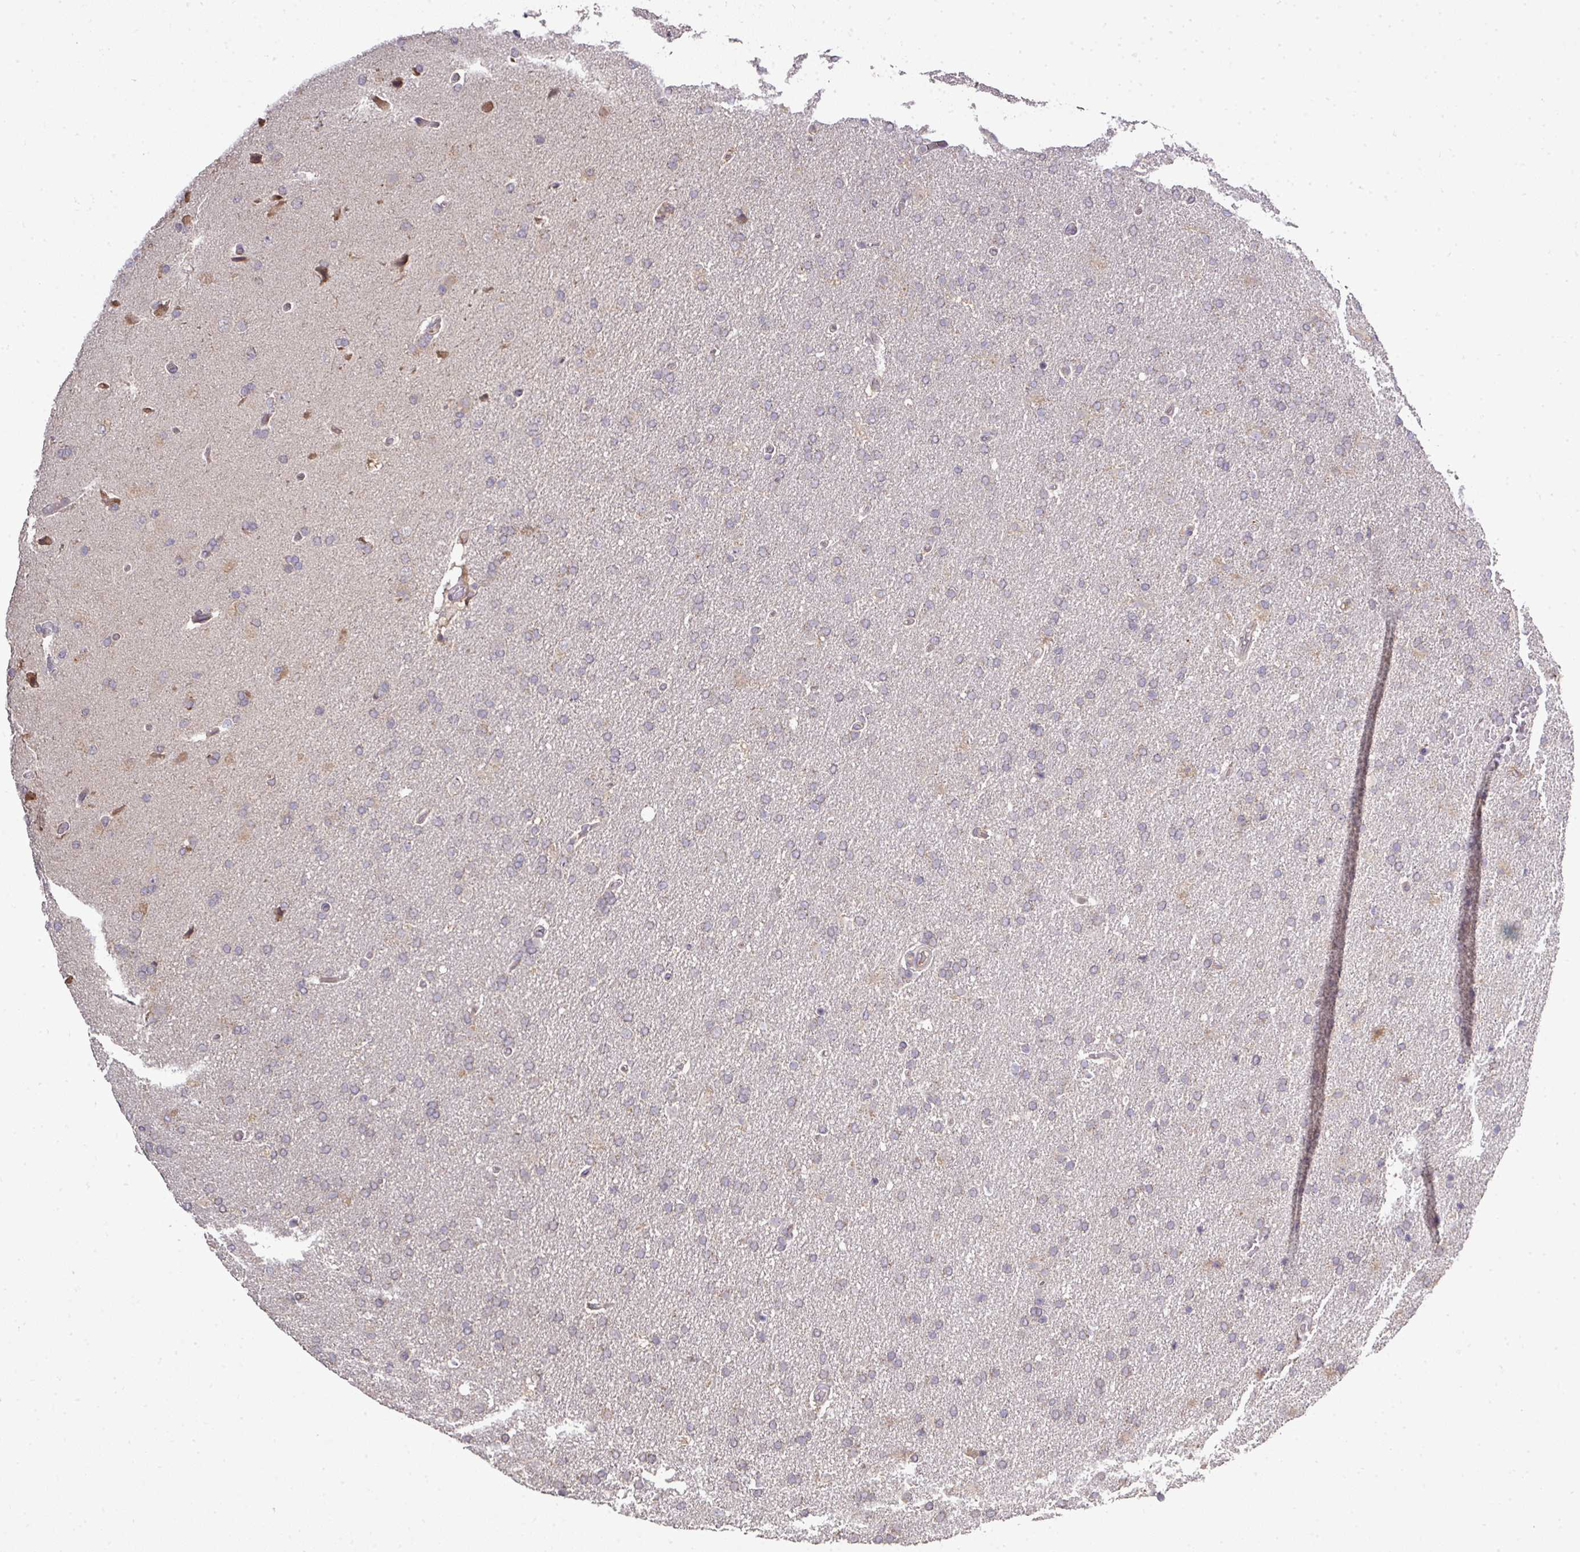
{"staining": {"intensity": "negative", "quantity": "none", "location": "none"}, "tissue": "glioma", "cell_type": "Tumor cells", "image_type": "cancer", "snomed": [{"axis": "morphology", "description": "Glioma, malignant, High grade"}, {"axis": "topography", "description": "Brain"}], "caption": "A high-resolution histopathology image shows immunohistochemistry staining of glioma, which shows no significant staining in tumor cells.", "gene": "GALP", "patient": {"sex": "male", "age": 72}}